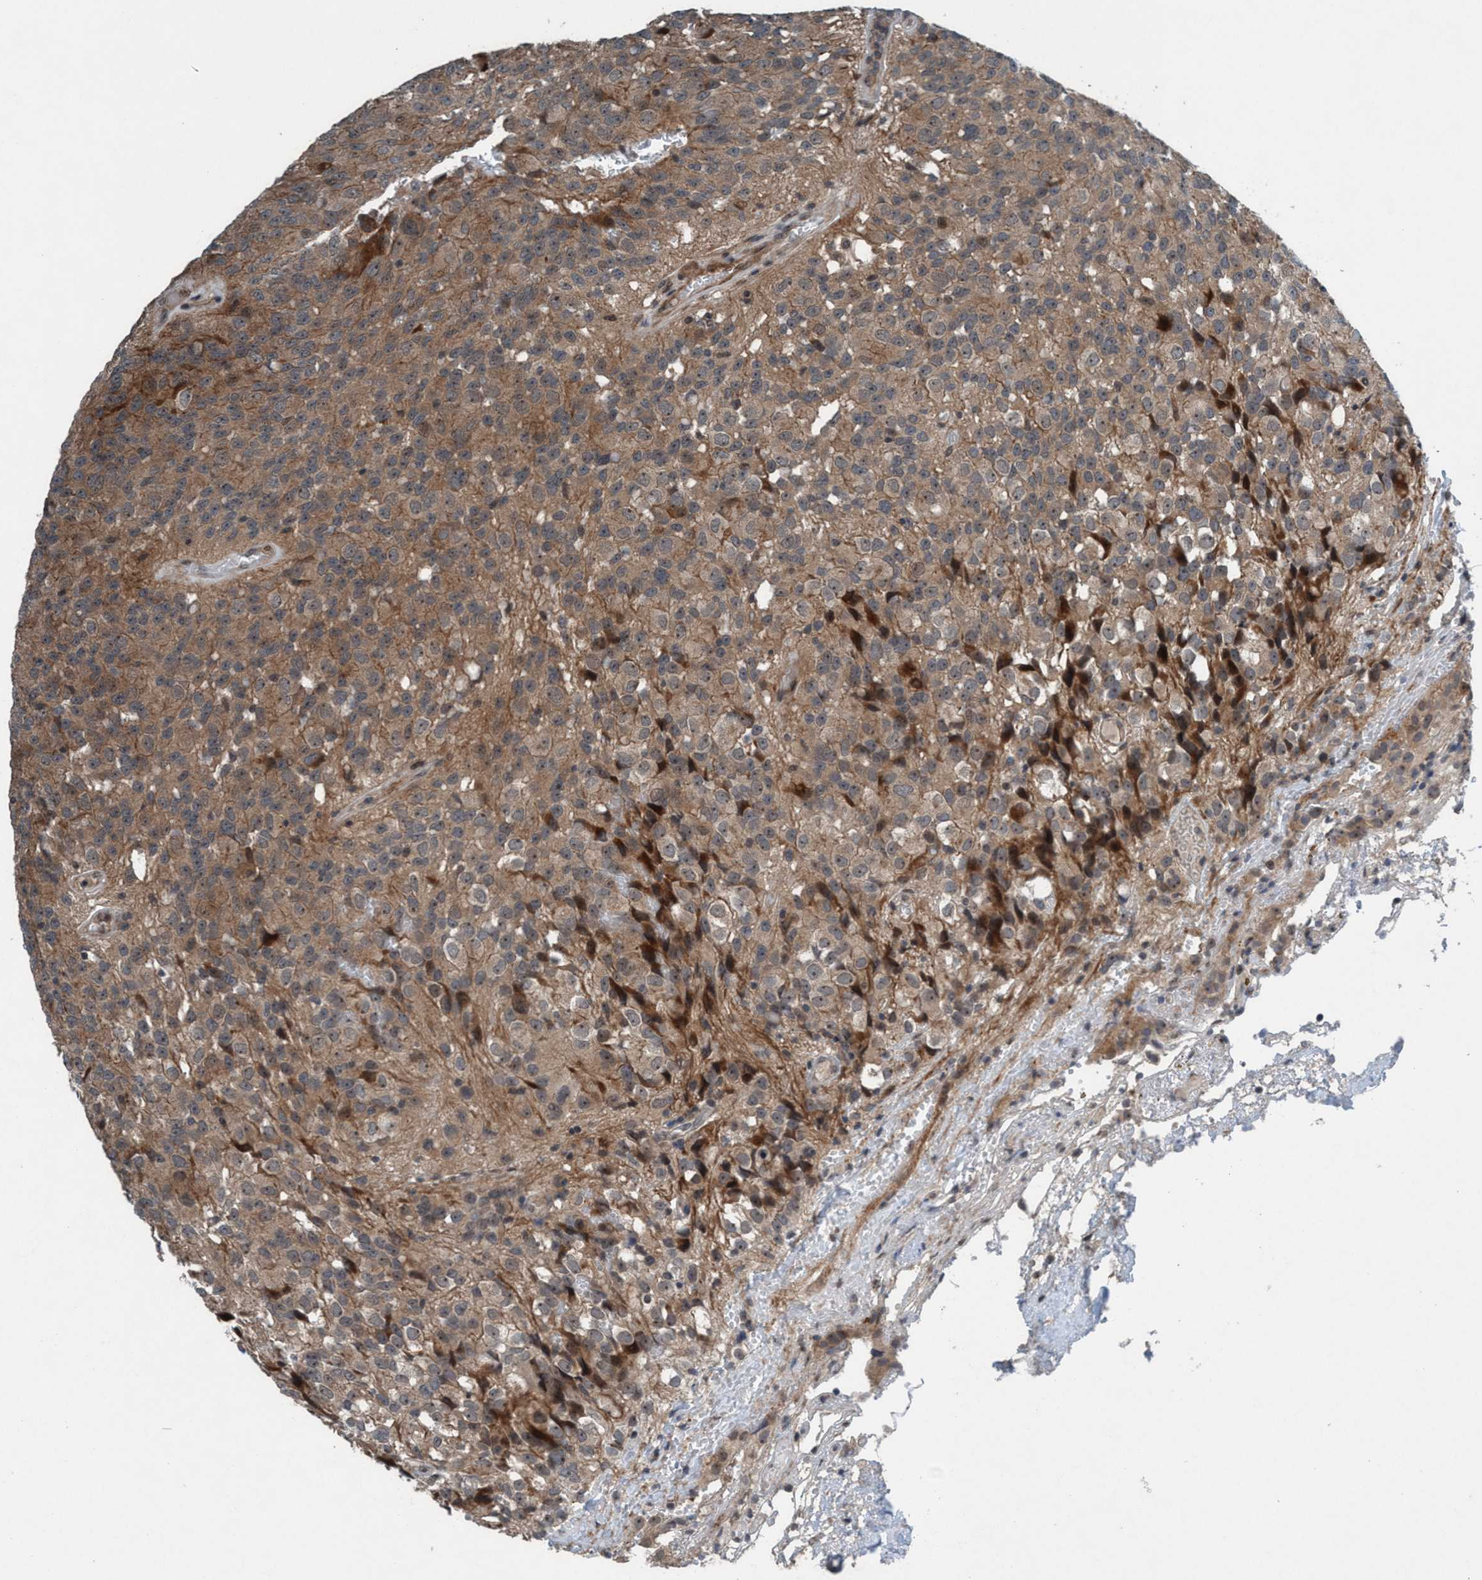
{"staining": {"intensity": "moderate", "quantity": ">75%", "location": "cytoplasmic/membranous,nuclear"}, "tissue": "glioma", "cell_type": "Tumor cells", "image_type": "cancer", "snomed": [{"axis": "morphology", "description": "Glioma, malignant, High grade"}, {"axis": "topography", "description": "Brain"}], "caption": "Brown immunohistochemical staining in human high-grade glioma (malignant) reveals moderate cytoplasmic/membranous and nuclear positivity in about >75% of tumor cells.", "gene": "NISCH", "patient": {"sex": "male", "age": 32}}